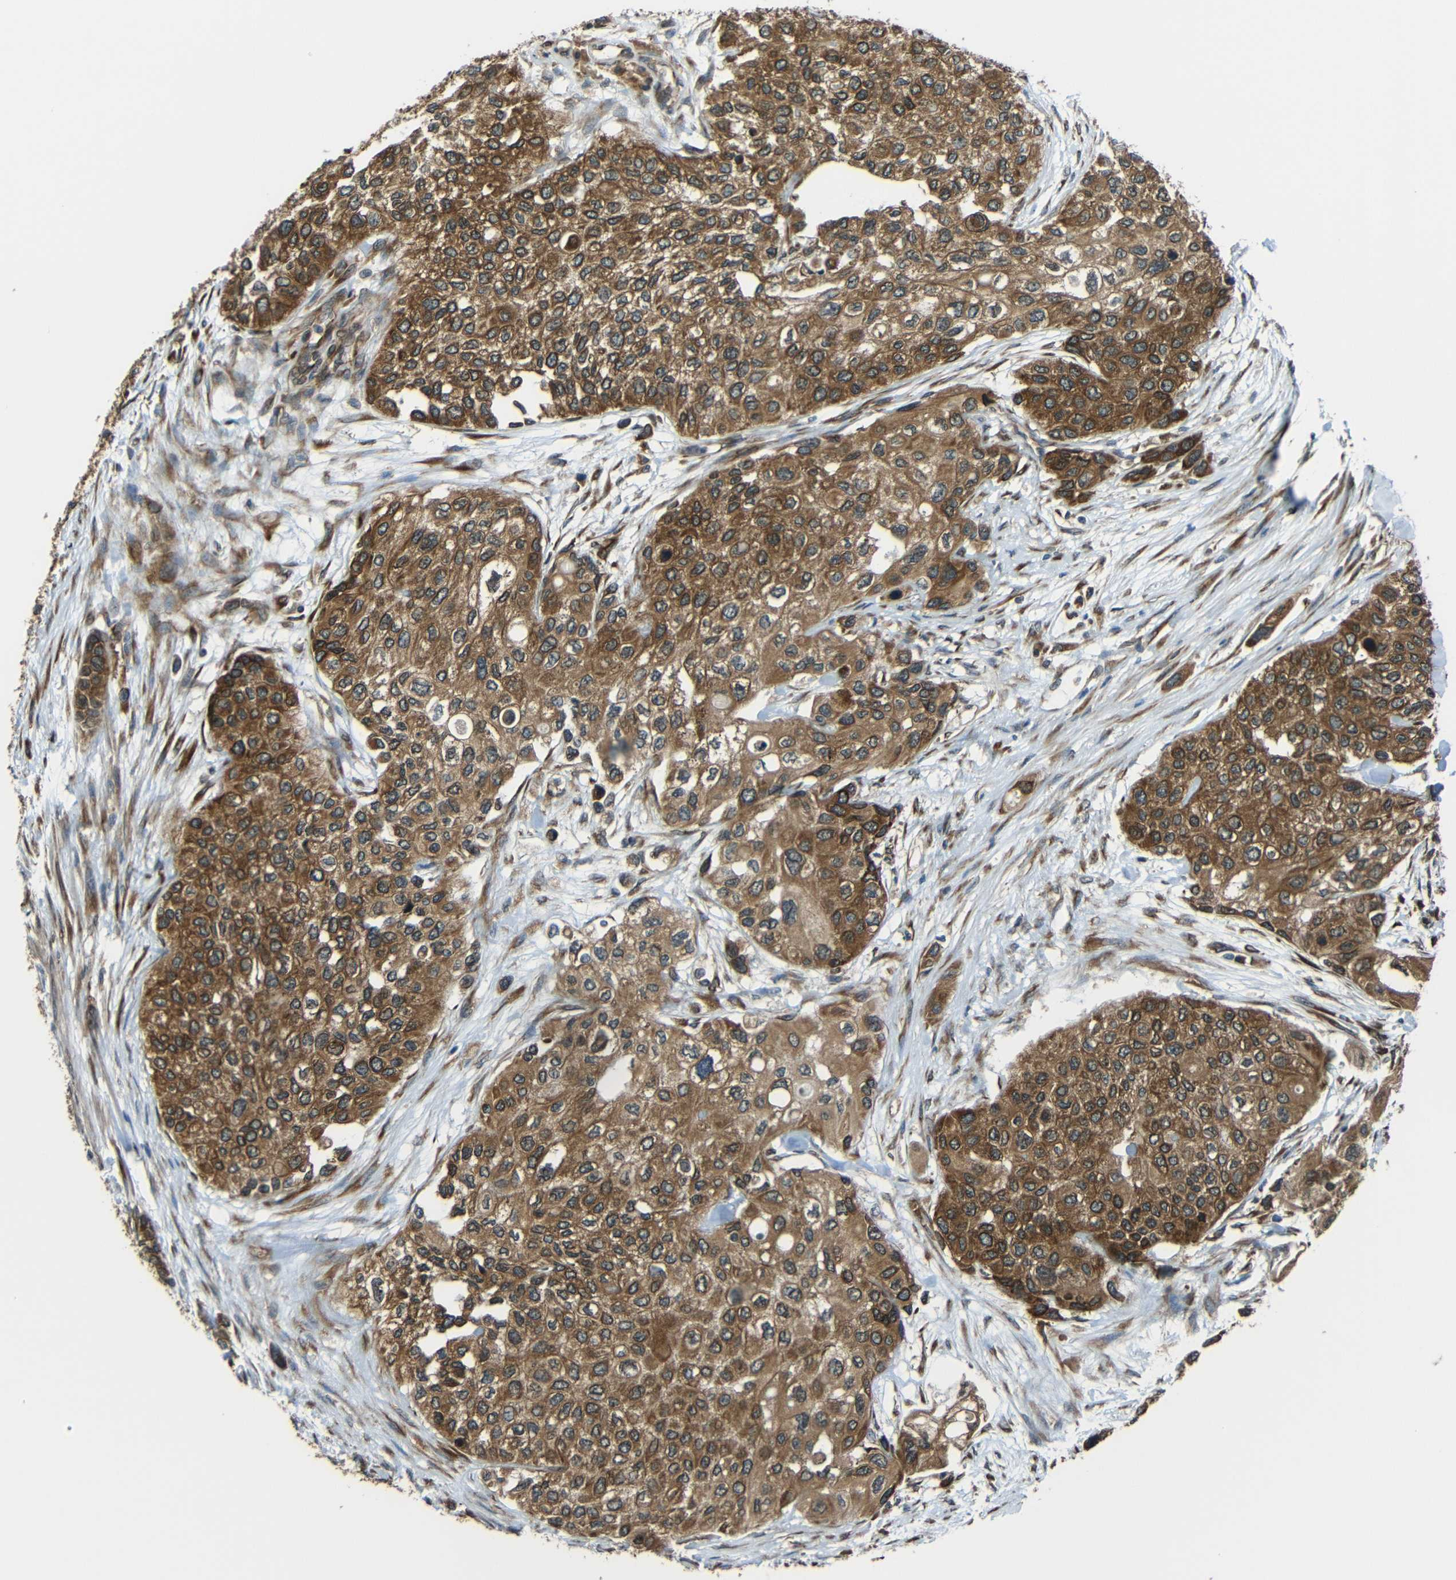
{"staining": {"intensity": "strong", "quantity": "25%-75%", "location": "cytoplasmic/membranous"}, "tissue": "urothelial cancer", "cell_type": "Tumor cells", "image_type": "cancer", "snomed": [{"axis": "morphology", "description": "Urothelial carcinoma, High grade"}, {"axis": "topography", "description": "Urinary bladder"}], "caption": "Immunohistochemical staining of human urothelial cancer reveals high levels of strong cytoplasmic/membranous expression in approximately 25%-75% of tumor cells.", "gene": "VAPB", "patient": {"sex": "female", "age": 56}}